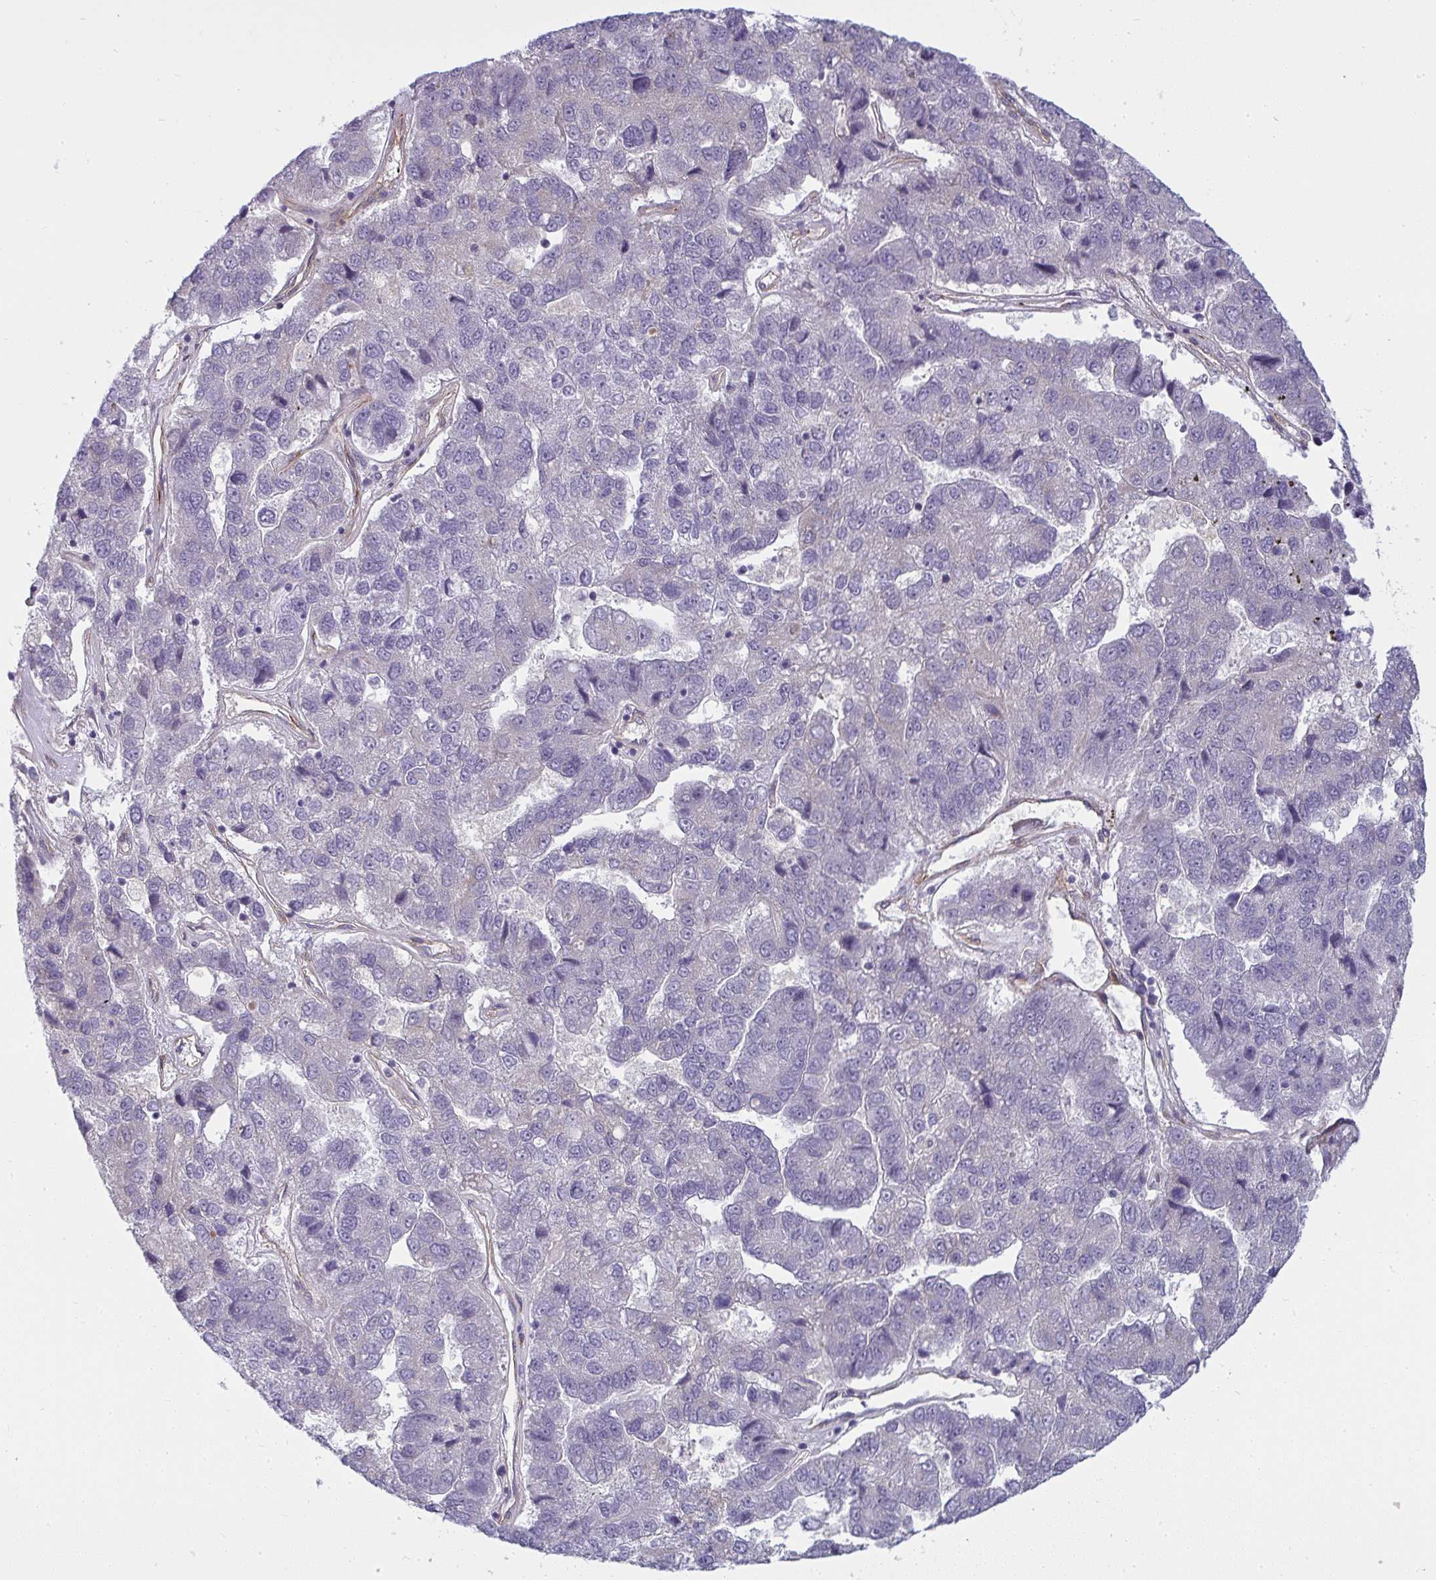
{"staining": {"intensity": "negative", "quantity": "none", "location": "none"}, "tissue": "pancreatic cancer", "cell_type": "Tumor cells", "image_type": "cancer", "snomed": [{"axis": "morphology", "description": "Adenocarcinoma, NOS"}, {"axis": "topography", "description": "Pancreas"}], "caption": "This image is of pancreatic cancer (adenocarcinoma) stained with immunohistochemistry to label a protein in brown with the nuclei are counter-stained blue. There is no expression in tumor cells.", "gene": "IFIT3", "patient": {"sex": "female", "age": 61}}